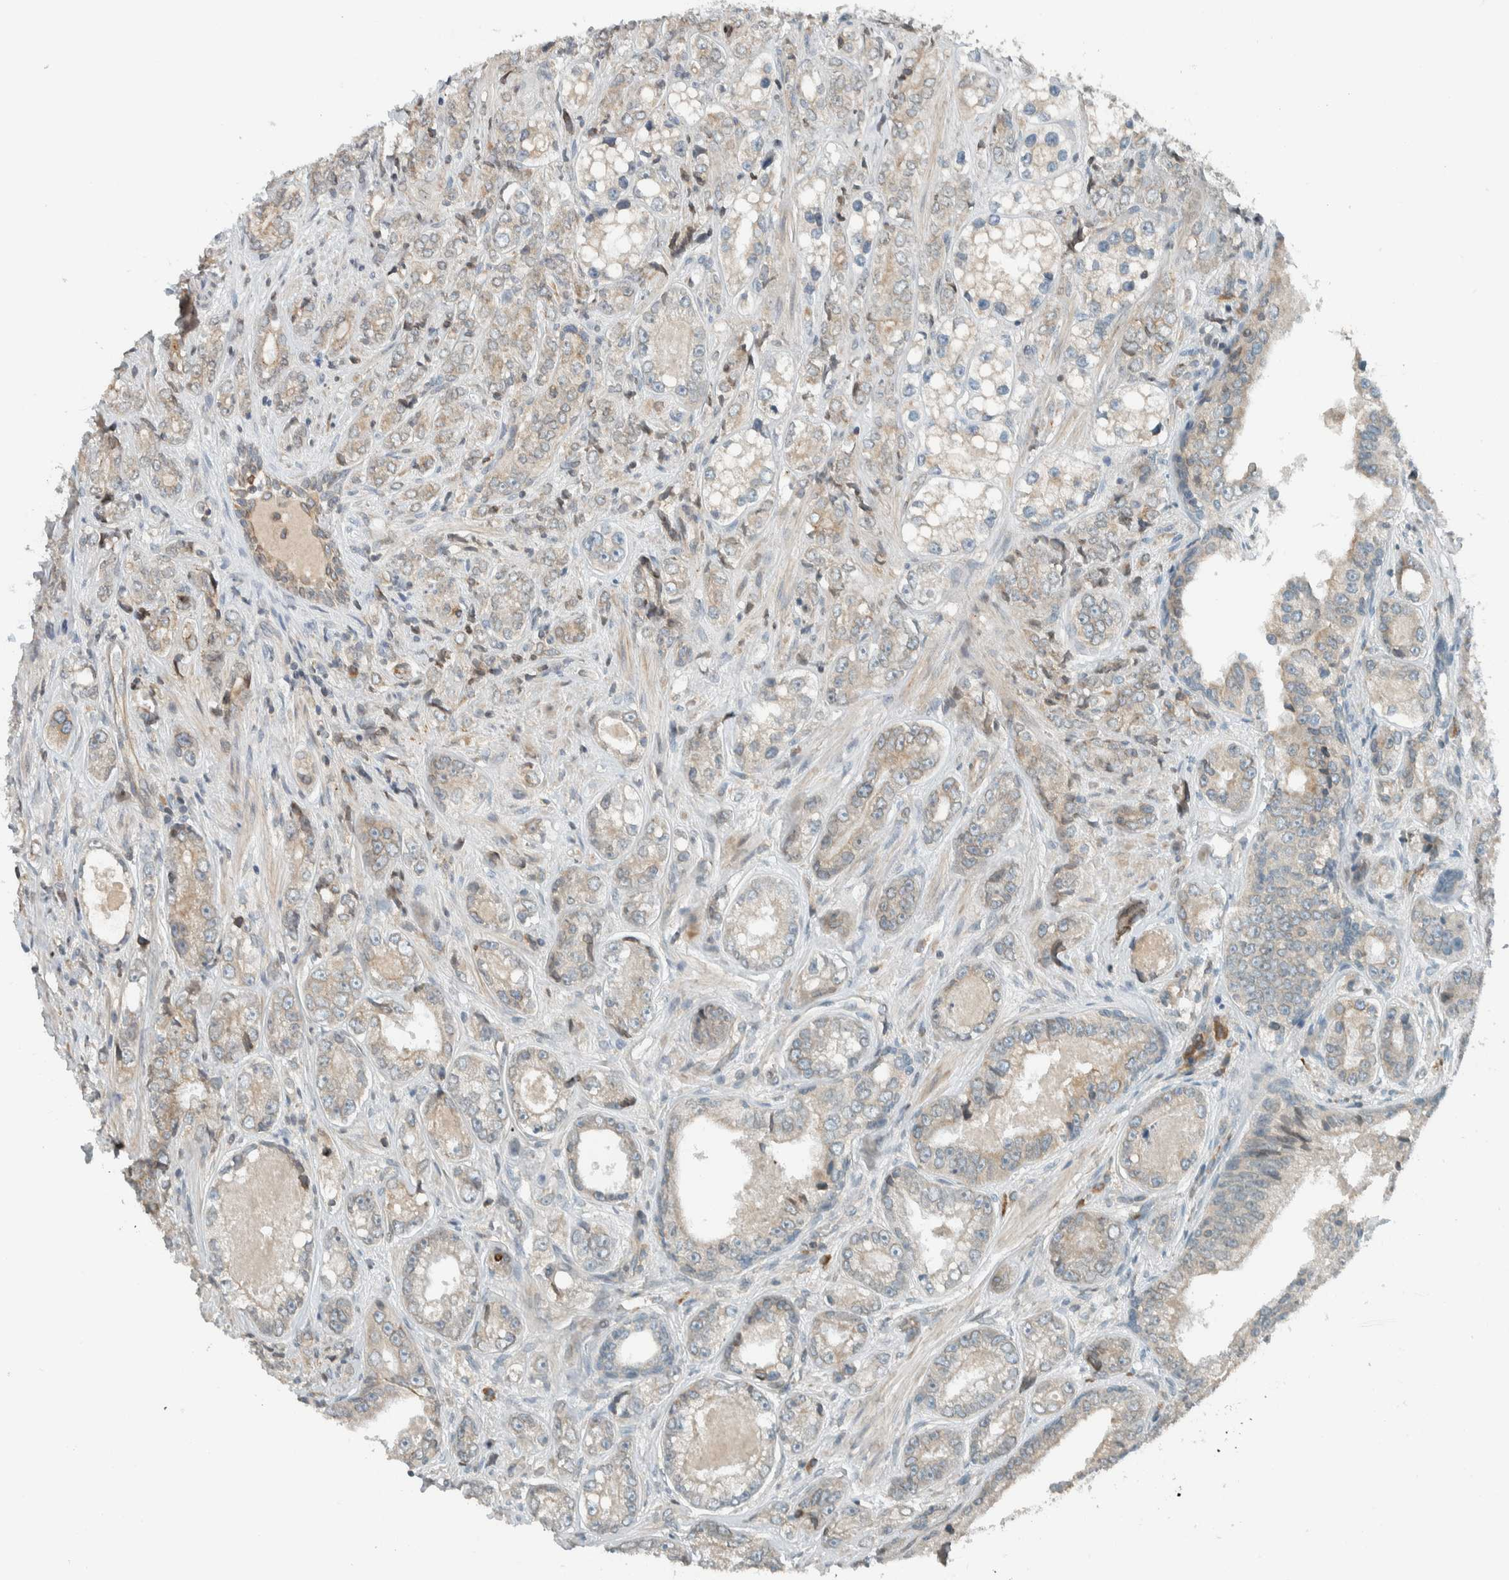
{"staining": {"intensity": "weak", "quantity": "25%-75%", "location": "cytoplasmic/membranous"}, "tissue": "prostate cancer", "cell_type": "Tumor cells", "image_type": "cancer", "snomed": [{"axis": "morphology", "description": "Adenocarcinoma, High grade"}, {"axis": "topography", "description": "Prostate"}], "caption": "The micrograph exhibits a brown stain indicating the presence of a protein in the cytoplasmic/membranous of tumor cells in prostate cancer.", "gene": "SEL1L", "patient": {"sex": "male", "age": 61}}